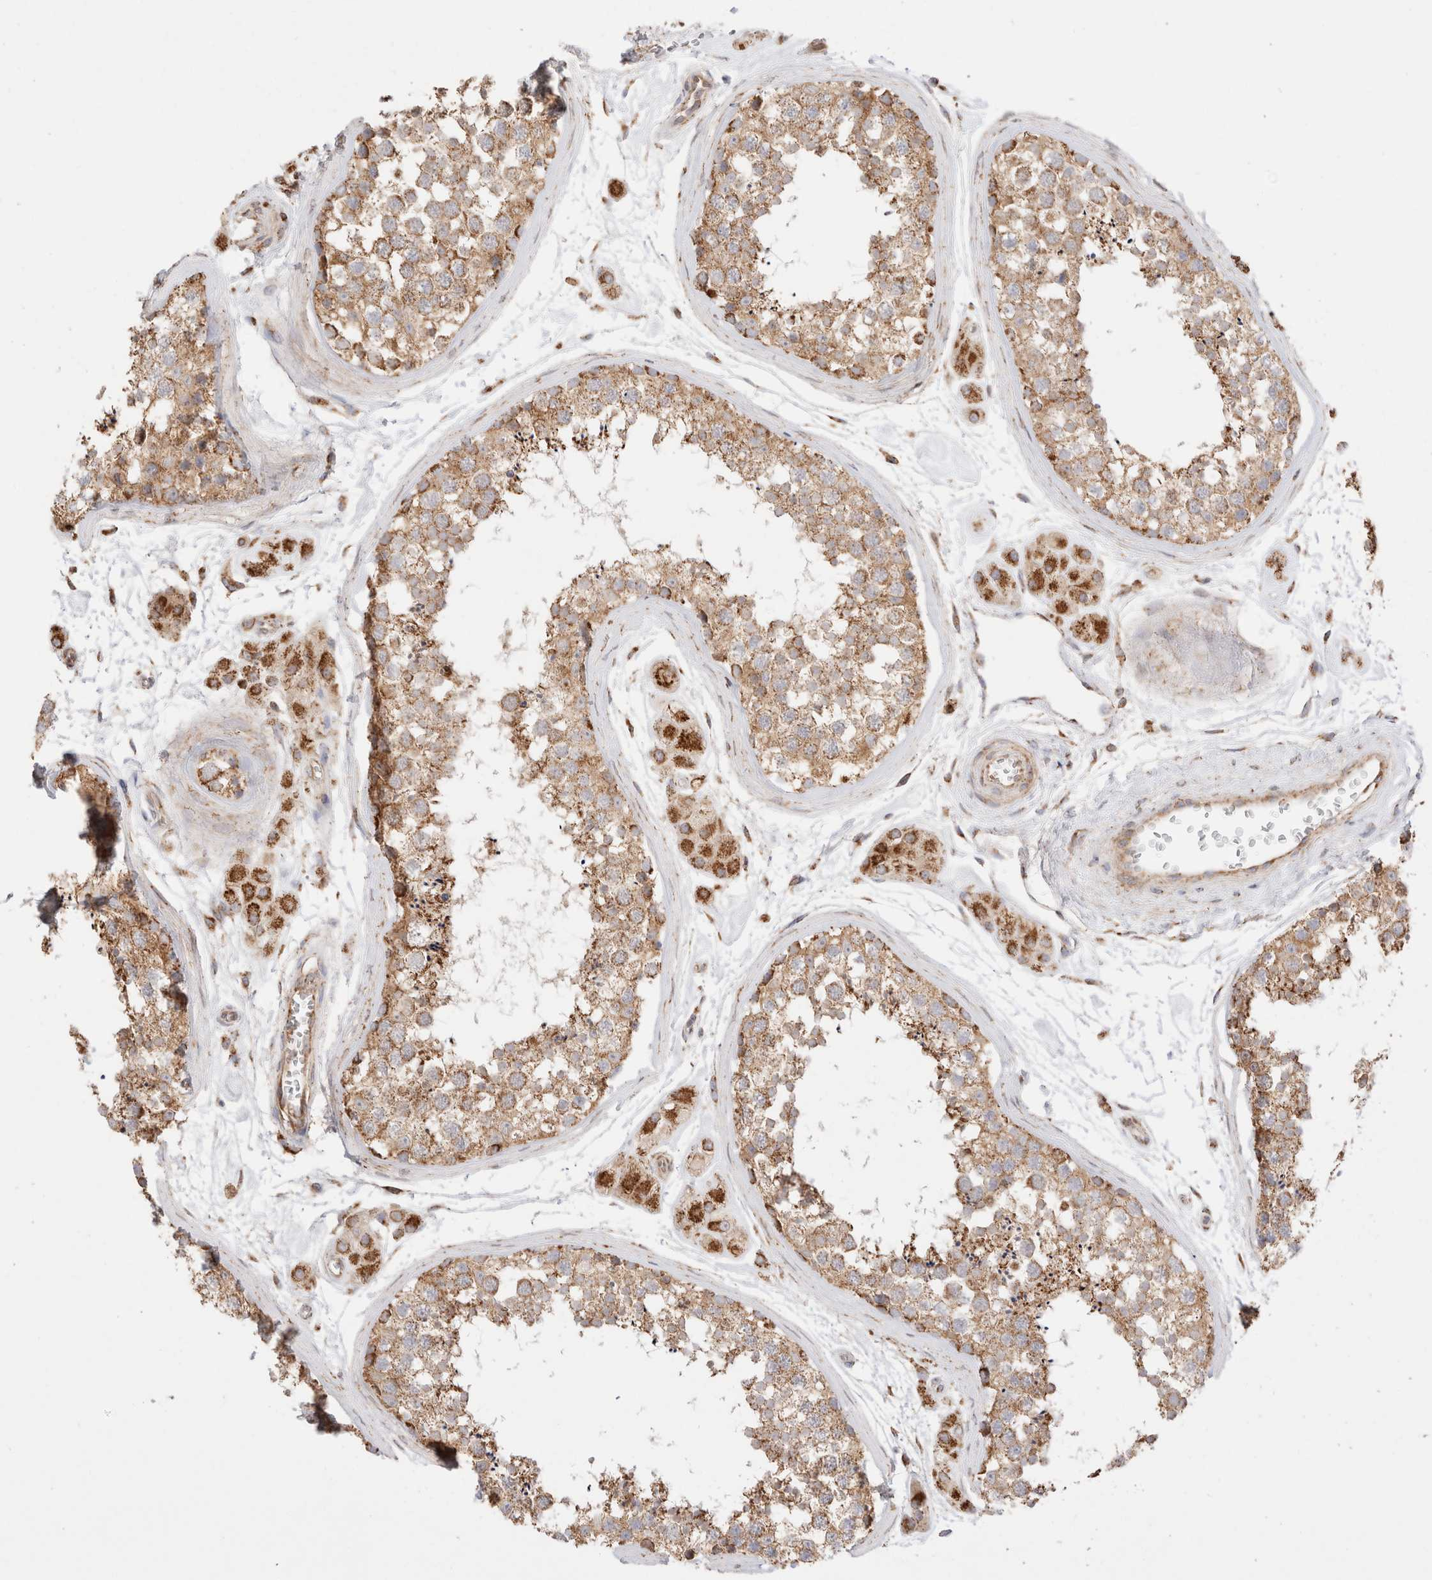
{"staining": {"intensity": "moderate", "quantity": ">75%", "location": "cytoplasmic/membranous"}, "tissue": "testis", "cell_type": "Cells in seminiferous ducts", "image_type": "normal", "snomed": [{"axis": "morphology", "description": "Normal tissue, NOS"}, {"axis": "topography", "description": "Testis"}], "caption": "A photomicrograph of human testis stained for a protein displays moderate cytoplasmic/membranous brown staining in cells in seminiferous ducts. (DAB = brown stain, brightfield microscopy at high magnification).", "gene": "TMPPE", "patient": {"sex": "male", "age": 56}}